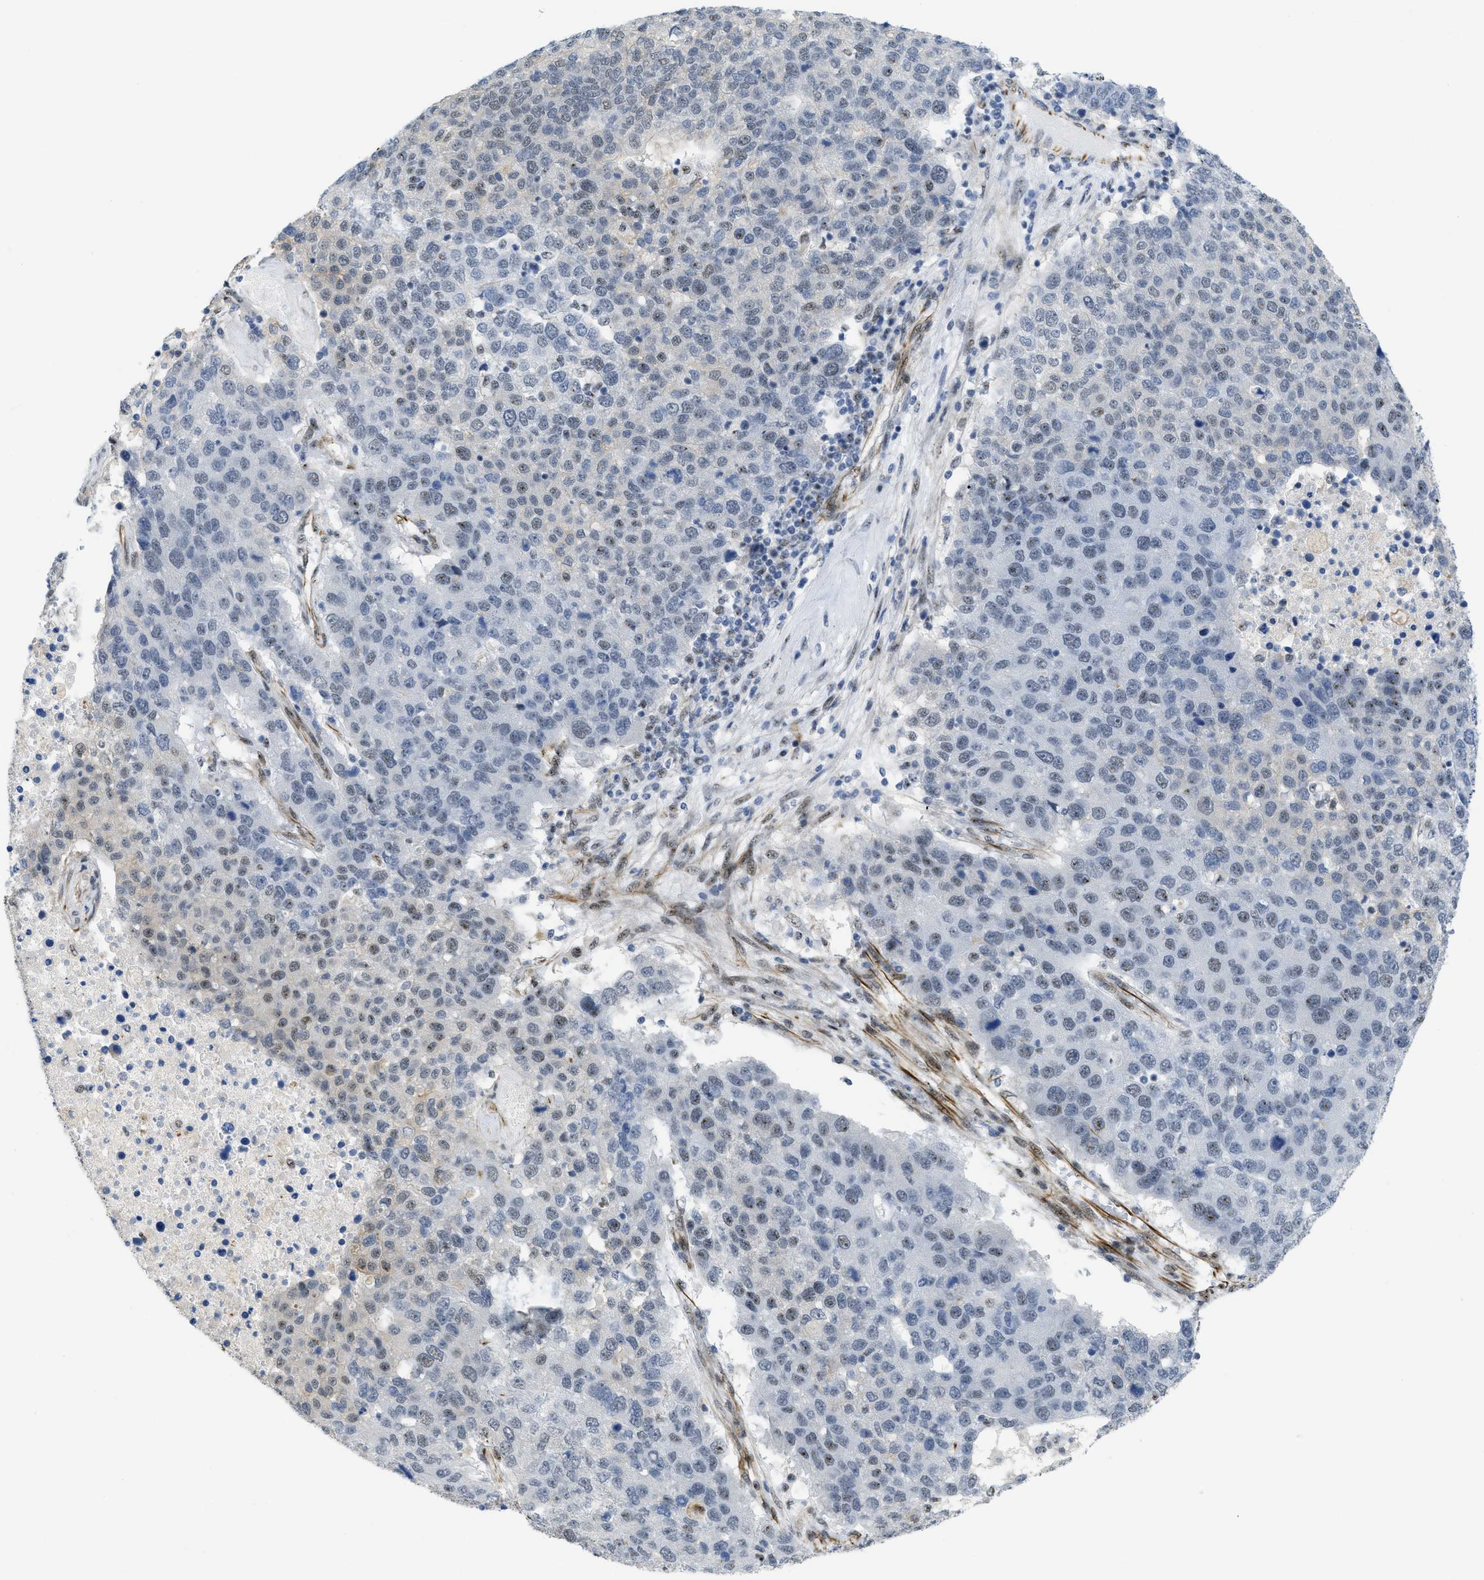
{"staining": {"intensity": "weak", "quantity": "25%-75%", "location": "nuclear"}, "tissue": "pancreatic cancer", "cell_type": "Tumor cells", "image_type": "cancer", "snomed": [{"axis": "morphology", "description": "Adenocarcinoma, NOS"}, {"axis": "topography", "description": "Pancreas"}], "caption": "Immunohistochemistry photomicrograph of neoplastic tissue: human pancreatic cancer (adenocarcinoma) stained using IHC reveals low levels of weak protein expression localized specifically in the nuclear of tumor cells, appearing as a nuclear brown color.", "gene": "LRRC8B", "patient": {"sex": "female", "age": 61}}